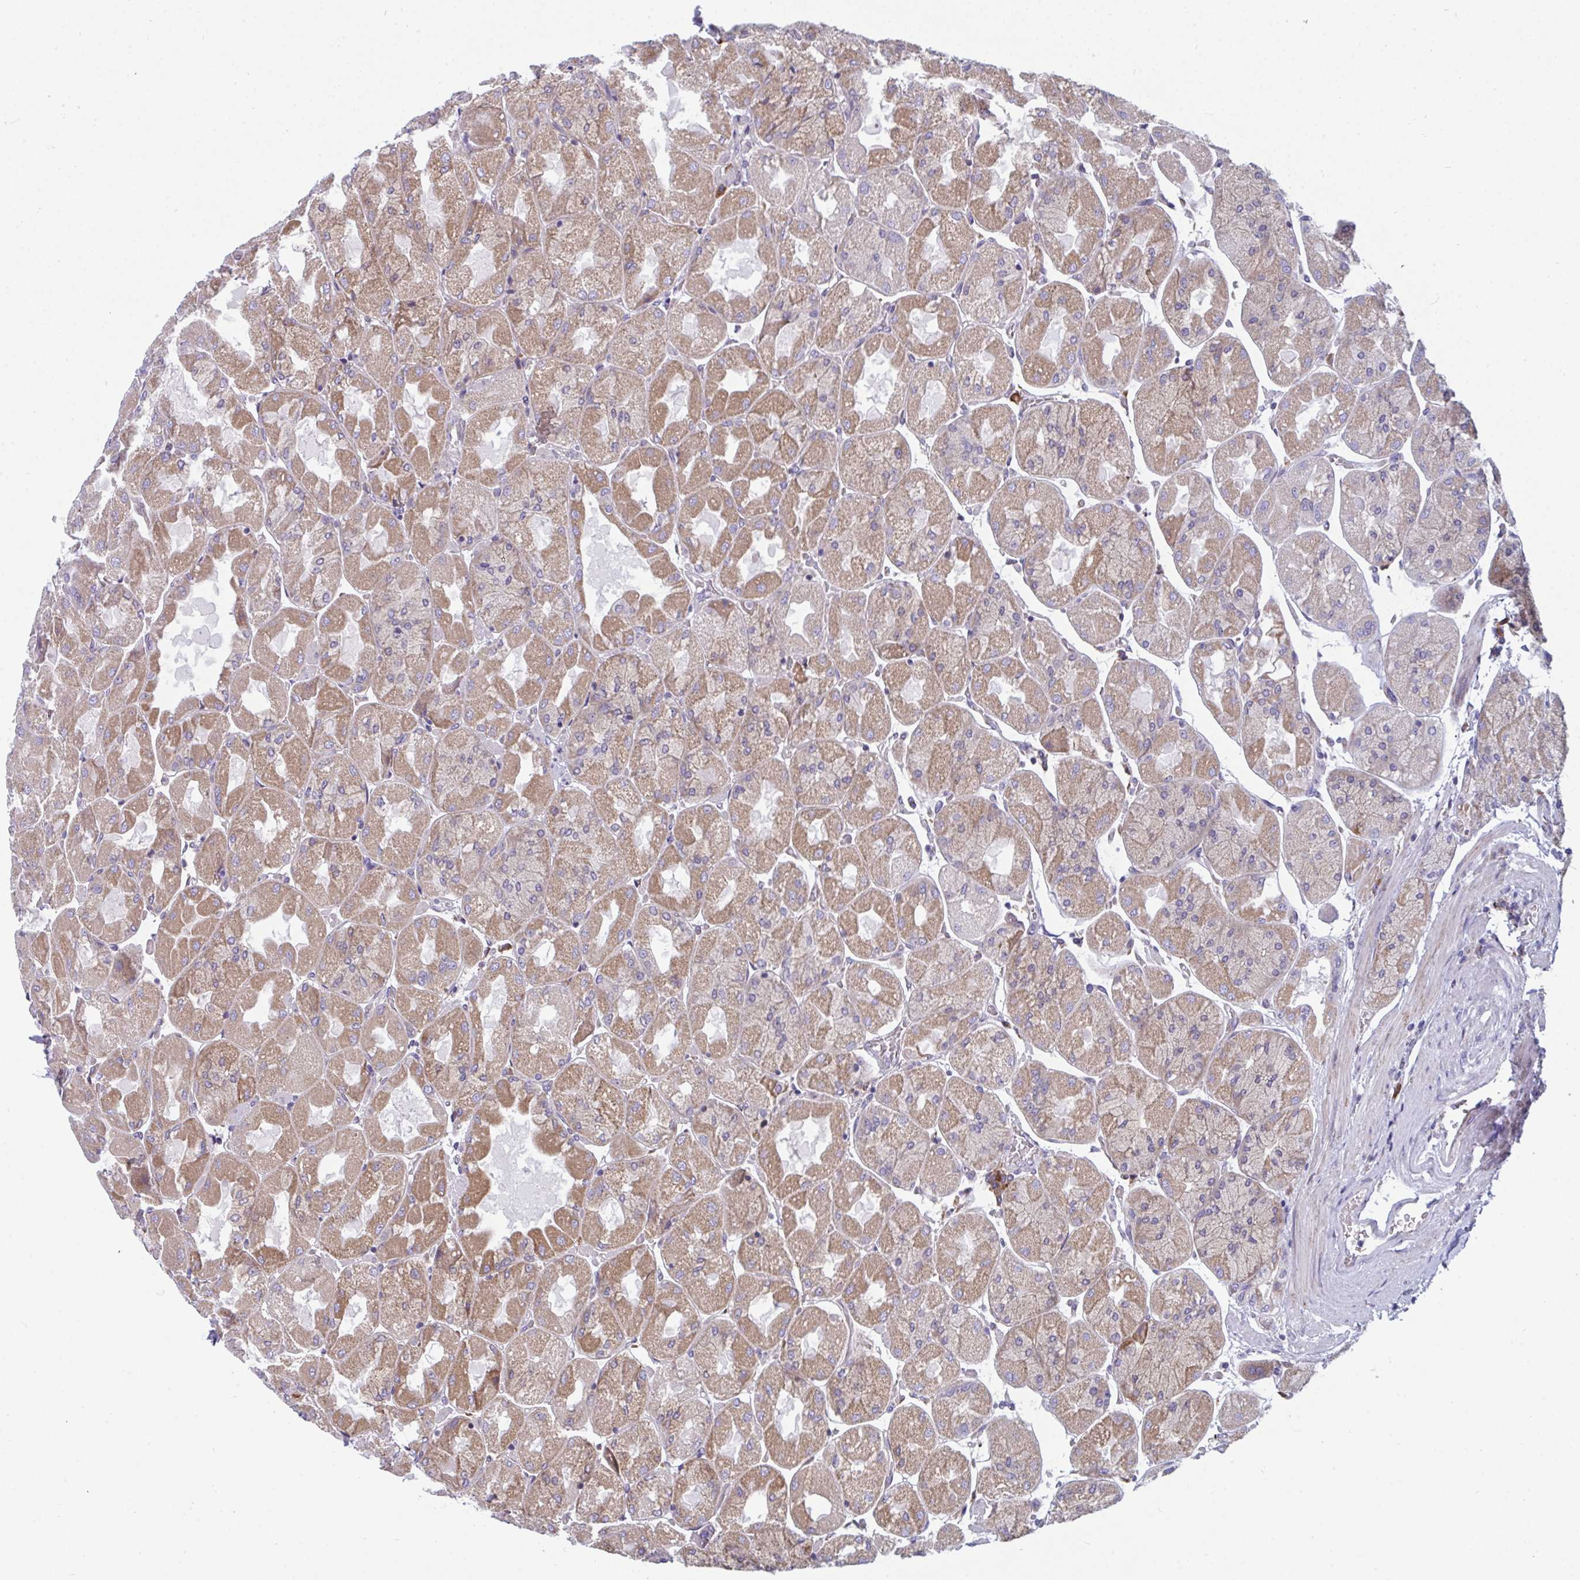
{"staining": {"intensity": "weak", "quantity": ">75%", "location": "cytoplasmic/membranous"}, "tissue": "stomach", "cell_type": "Glandular cells", "image_type": "normal", "snomed": [{"axis": "morphology", "description": "Normal tissue, NOS"}, {"axis": "topography", "description": "Stomach"}], "caption": "This is a photomicrograph of immunohistochemistry staining of unremarkable stomach, which shows weak positivity in the cytoplasmic/membranous of glandular cells.", "gene": "MYMK", "patient": {"sex": "female", "age": 61}}